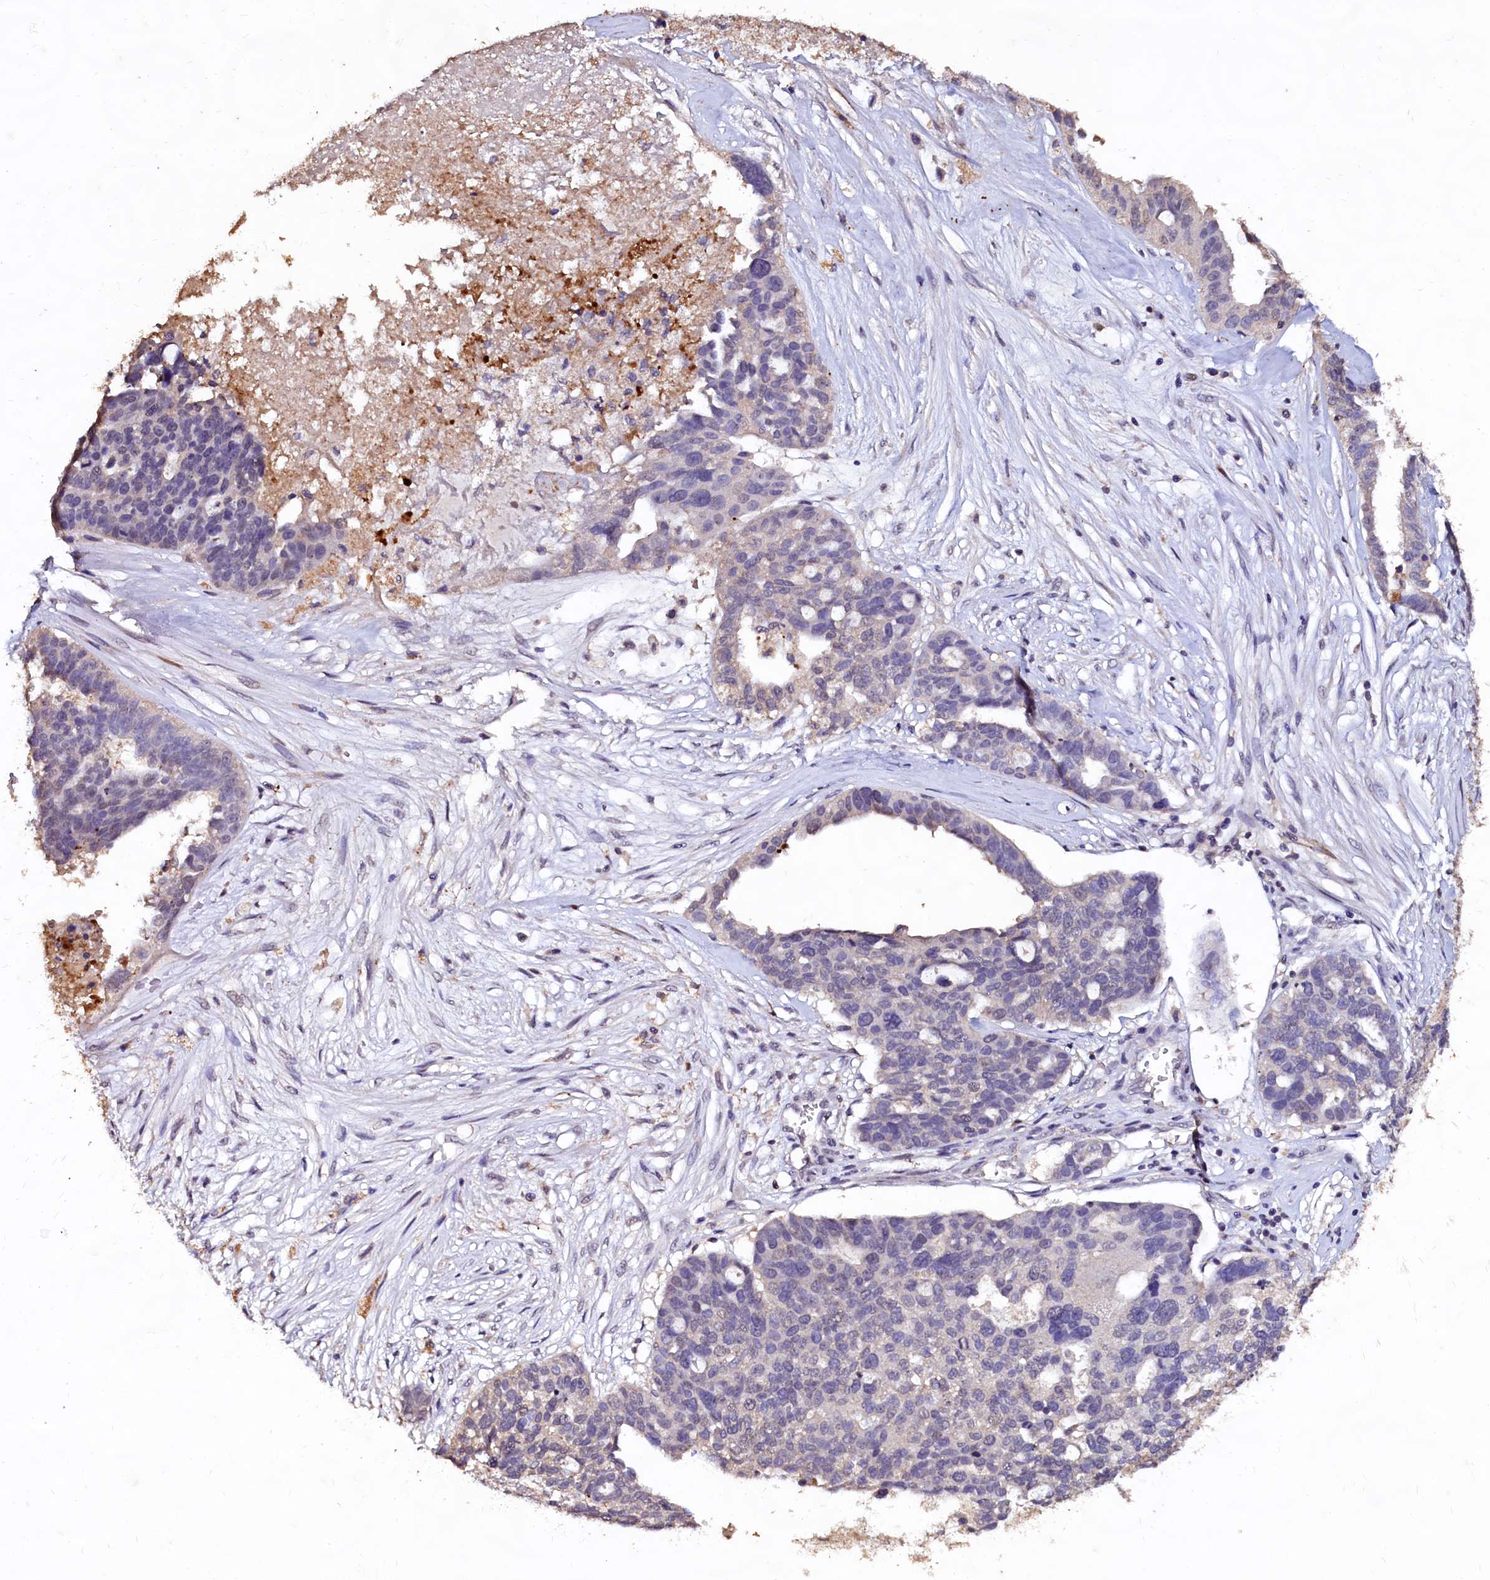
{"staining": {"intensity": "negative", "quantity": "none", "location": "none"}, "tissue": "ovarian cancer", "cell_type": "Tumor cells", "image_type": "cancer", "snomed": [{"axis": "morphology", "description": "Cystadenocarcinoma, serous, NOS"}, {"axis": "topography", "description": "Ovary"}], "caption": "The image reveals no staining of tumor cells in ovarian cancer.", "gene": "CSTPP1", "patient": {"sex": "female", "age": 59}}